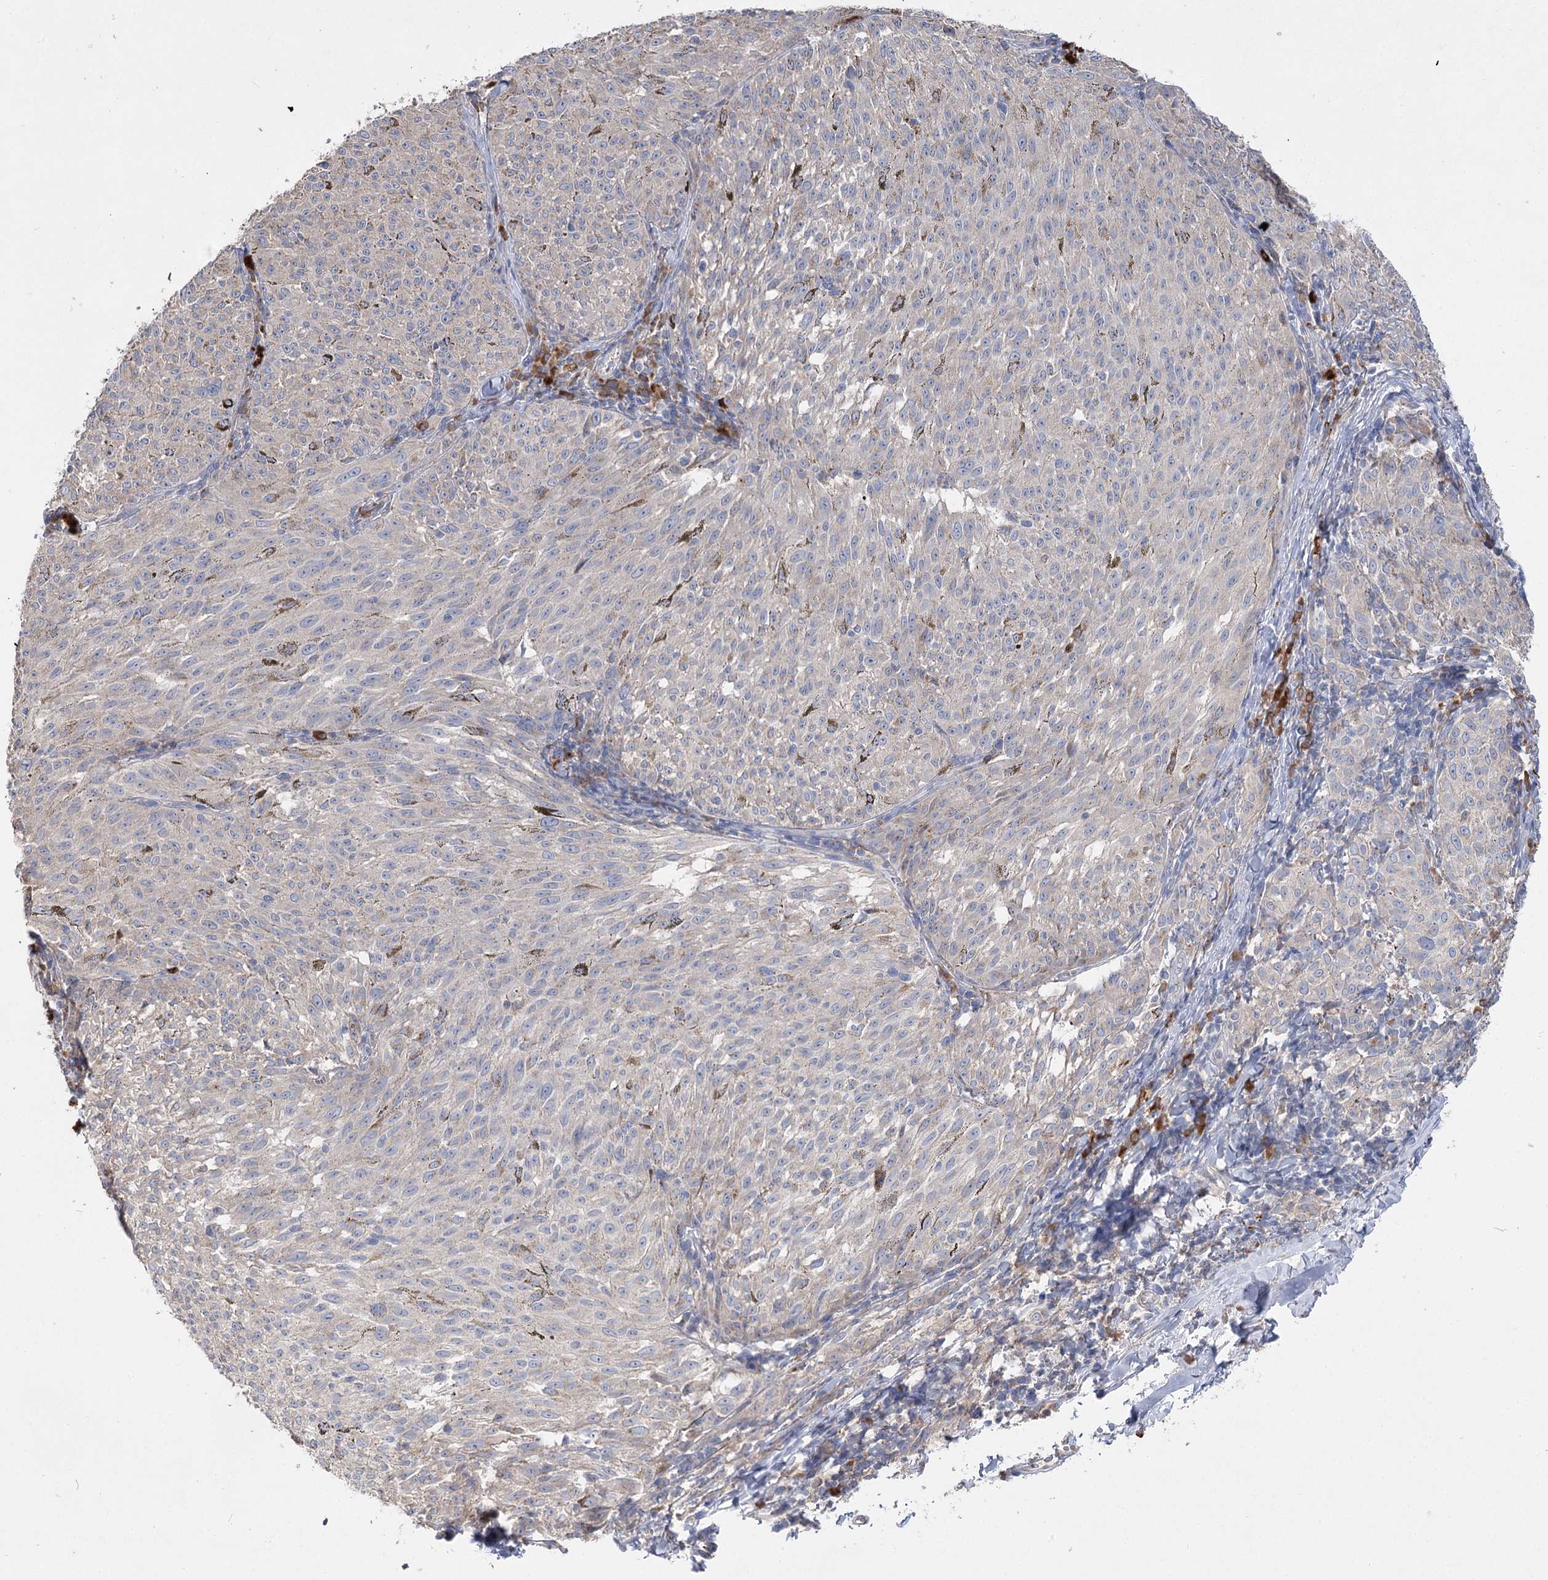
{"staining": {"intensity": "negative", "quantity": "none", "location": "none"}, "tissue": "melanoma", "cell_type": "Tumor cells", "image_type": "cancer", "snomed": [{"axis": "morphology", "description": "Malignant melanoma, NOS"}, {"axis": "topography", "description": "Skin"}], "caption": "Tumor cells show no significant positivity in malignant melanoma. (DAB IHC with hematoxylin counter stain).", "gene": "IL1RAP", "patient": {"sex": "female", "age": 72}}